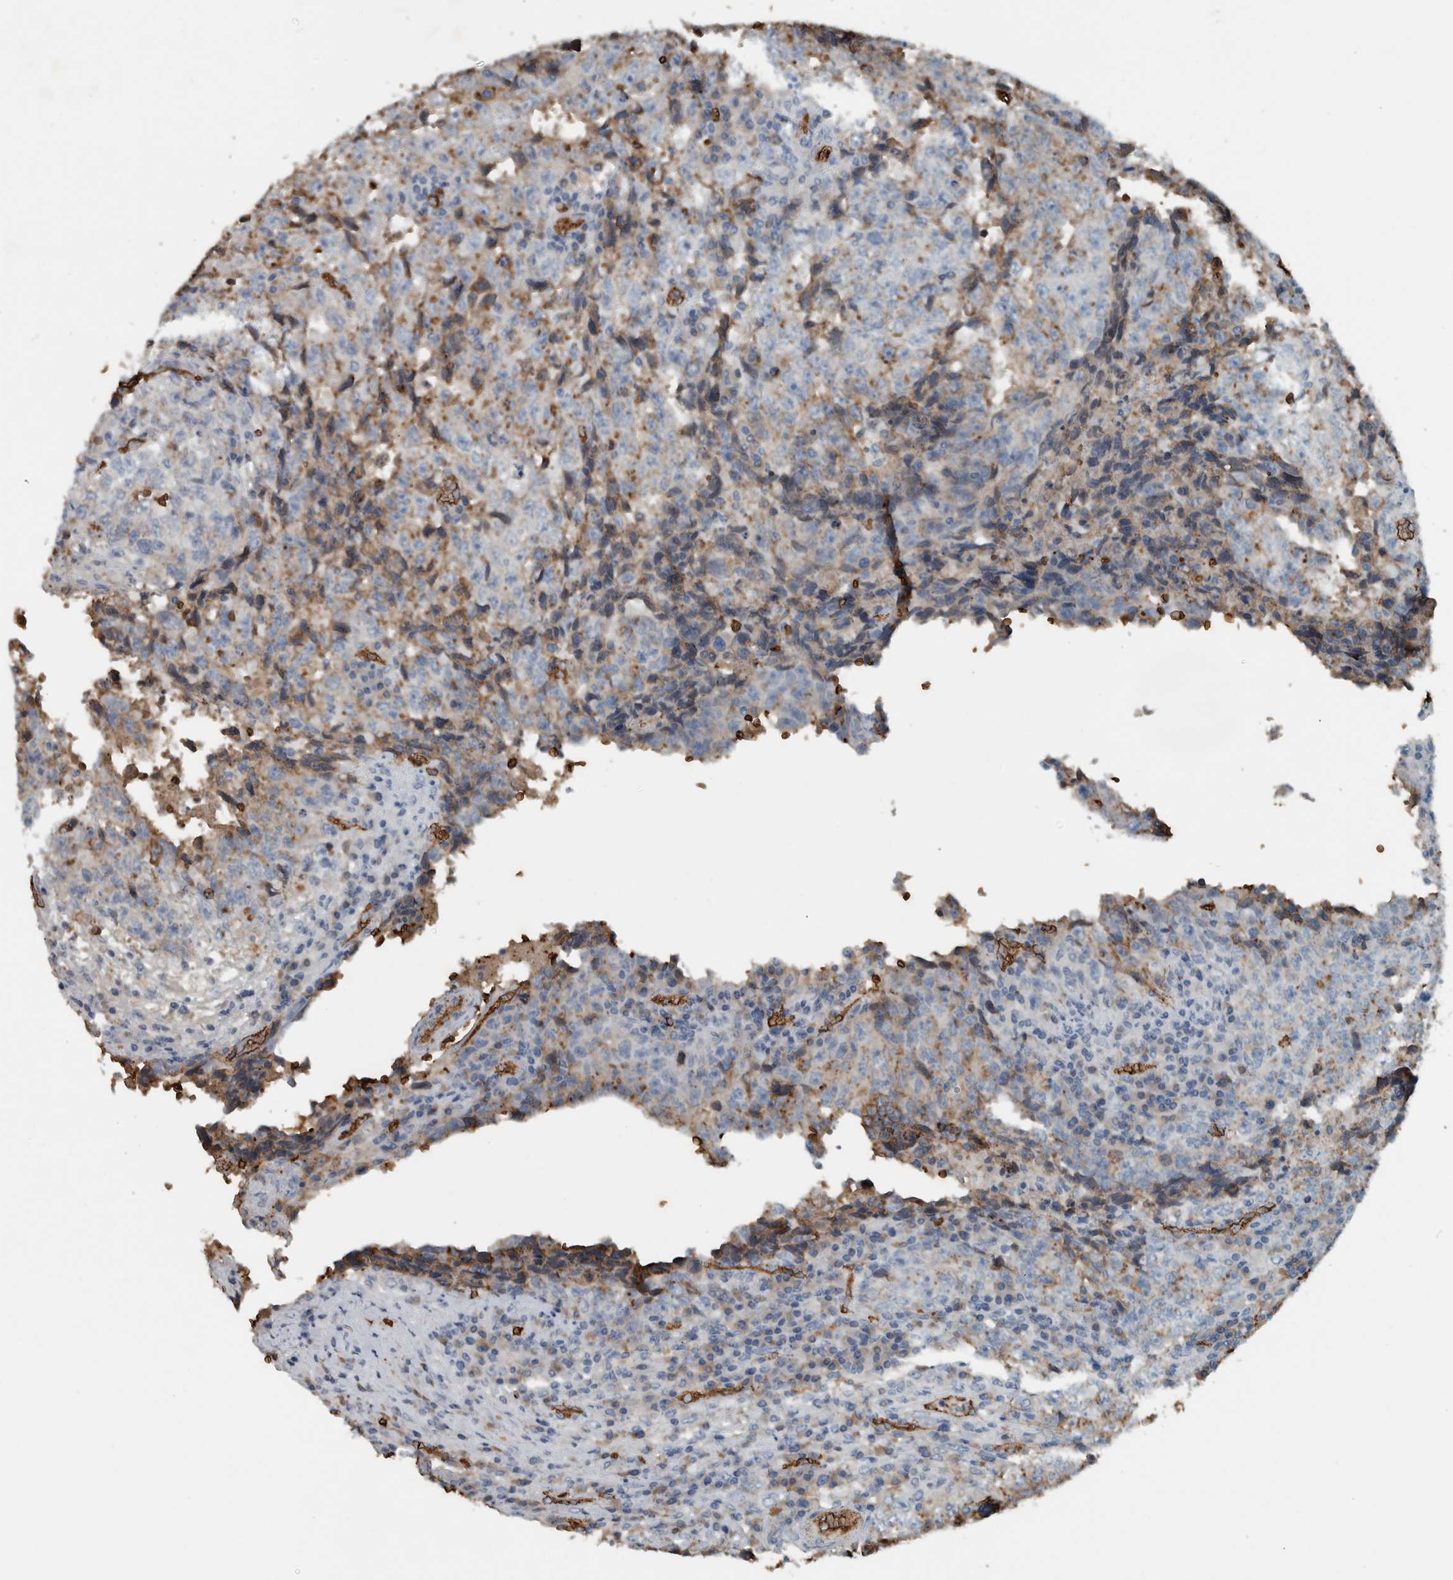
{"staining": {"intensity": "weak", "quantity": "<25%", "location": "cytoplasmic/membranous"}, "tissue": "testis cancer", "cell_type": "Tumor cells", "image_type": "cancer", "snomed": [{"axis": "morphology", "description": "Necrosis, NOS"}, {"axis": "morphology", "description": "Carcinoma, Embryonal, NOS"}, {"axis": "topography", "description": "Testis"}], "caption": "Immunohistochemistry (IHC) micrograph of human embryonal carcinoma (testis) stained for a protein (brown), which reveals no expression in tumor cells.", "gene": "LBP", "patient": {"sex": "male", "age": 19}}